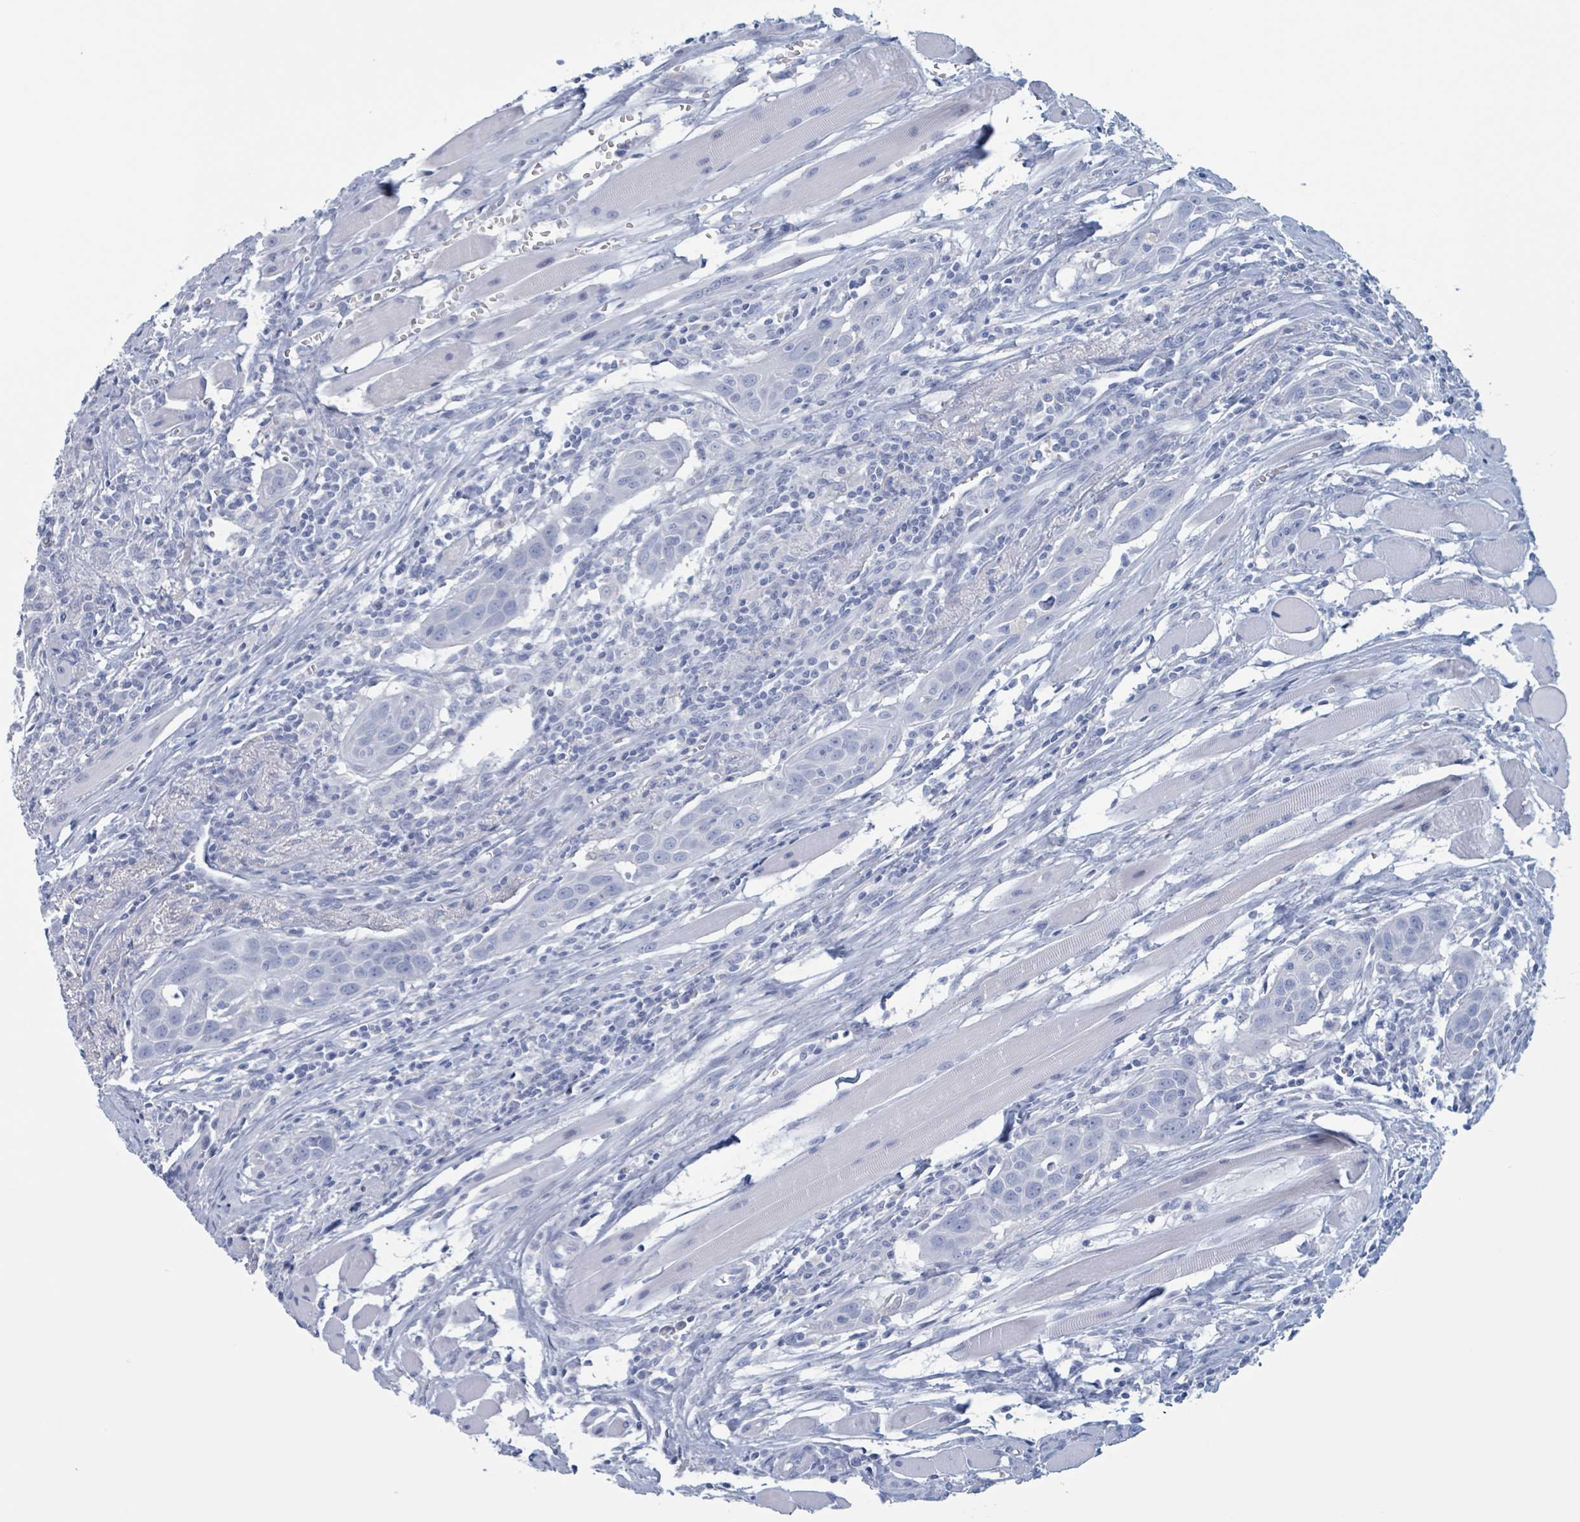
{"staining": {"intensity": "negative", "quantity": "none", "location": "none"}, "tissue": "head and neck cancer", "cell_type": "Tumor cells", "image_type": "cancer", "snomed": [{"axis": "morphology", "description": "Squamous cell carcinoma, NOS"}, {"axis": "topography", "description": "Oral tissue"}, {"axis": "topography", "description": "Head-Neck"}], "caption": "Immunohistochemistry (IHC) of head and neck cancer (squamous cell carcinoma) demonstrates no staining in tumor cells.", "gene": "KLK4", "patient": {"sex": "female", "age": 50}}